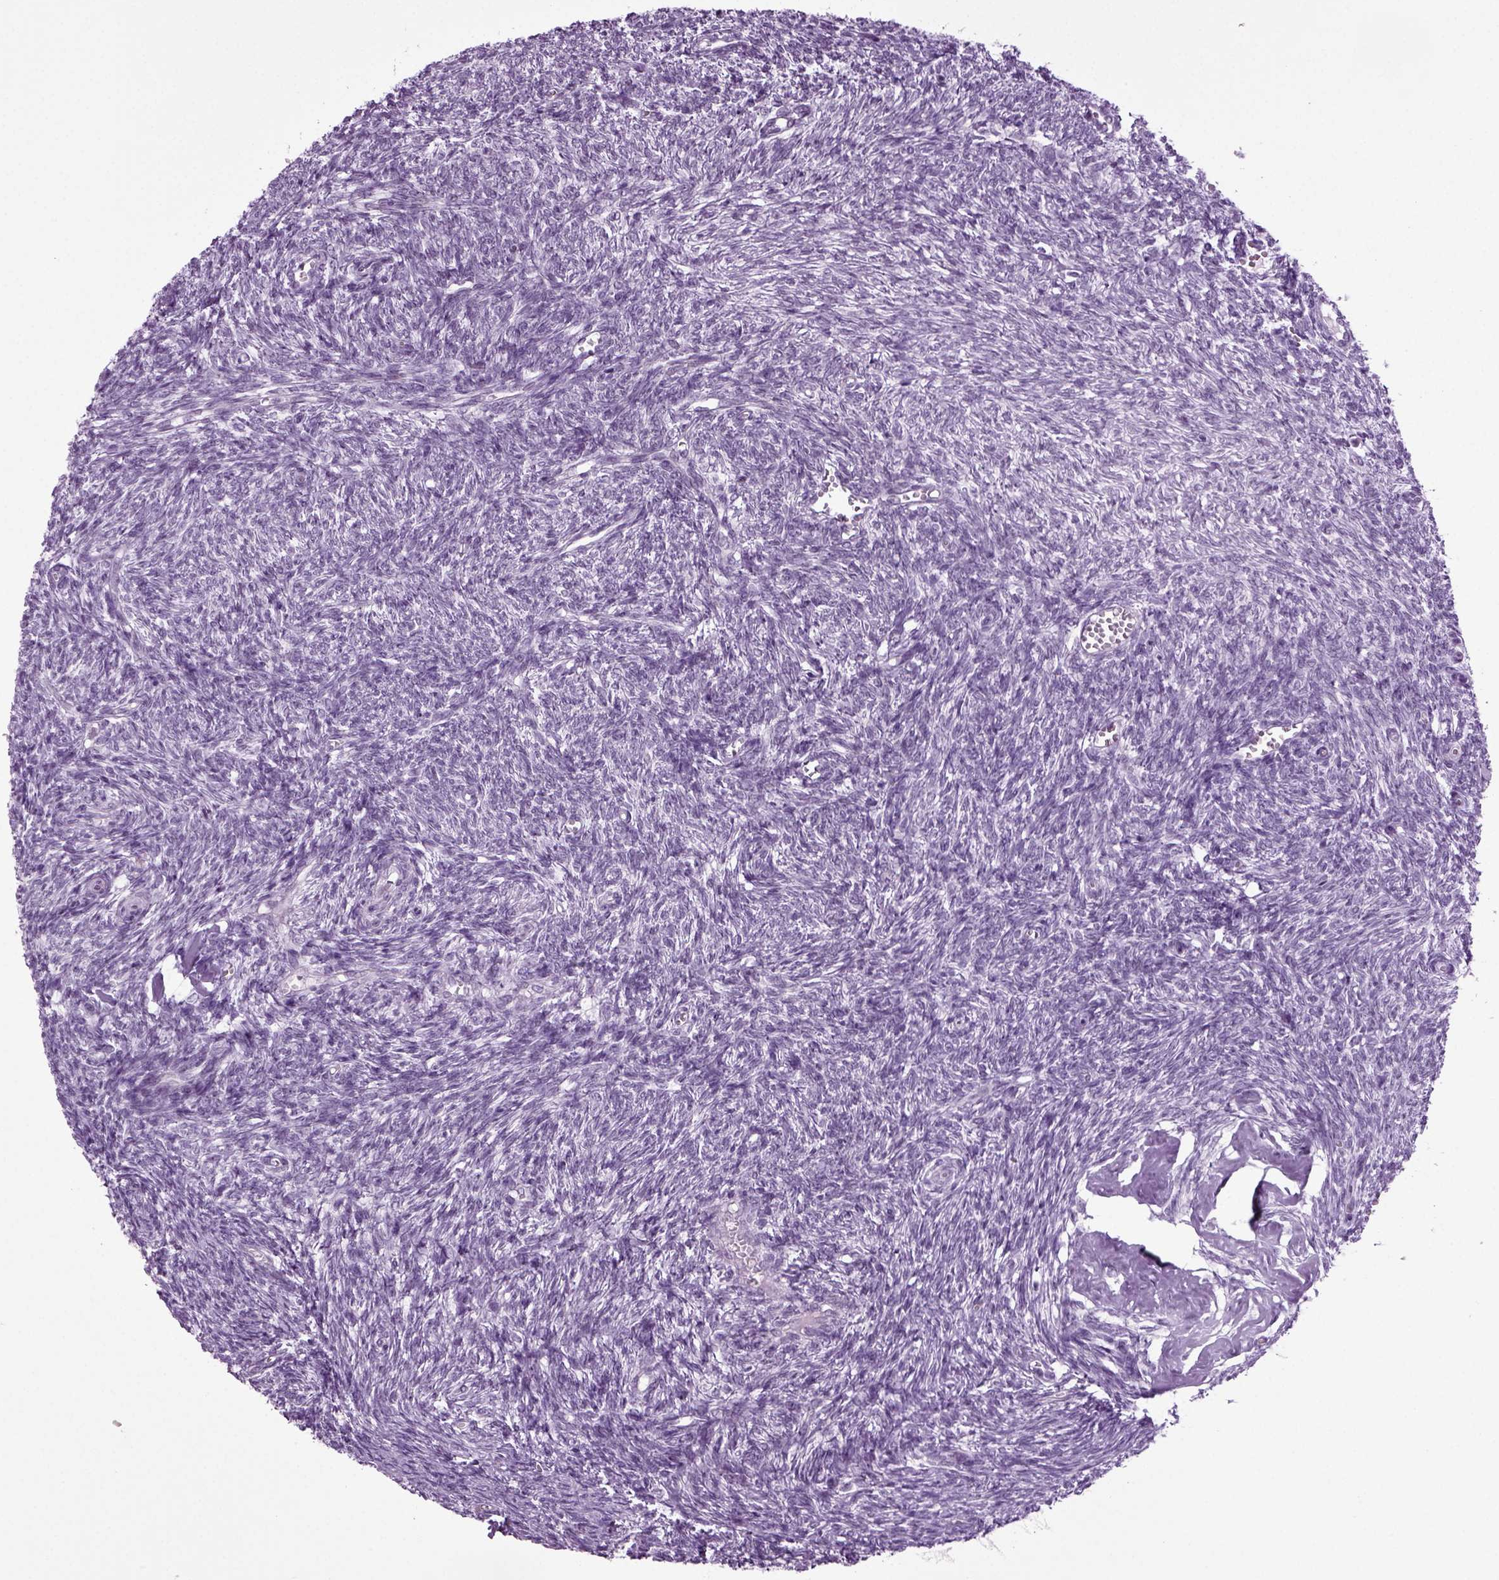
{"staining": {"intensity": "negative", "quantity": "none", "location": "none"}, "tissue": "ovary", "cell_type": "Follicle cells", "image_type": "normal", "snomed": [{"axis": "morphology", "description": "Normal tissue, NOS"}, {"axis": "topography", "description": "Ovary"}], "caption": "An image of human ovary is negative for staining in follicle cells. (DAB (3,3'-diaminobenzidine) immunohistochemistry with hematoxylin counter stain).", "gene": "RFX3", "patient": {"sex": "female", "age": 43}}